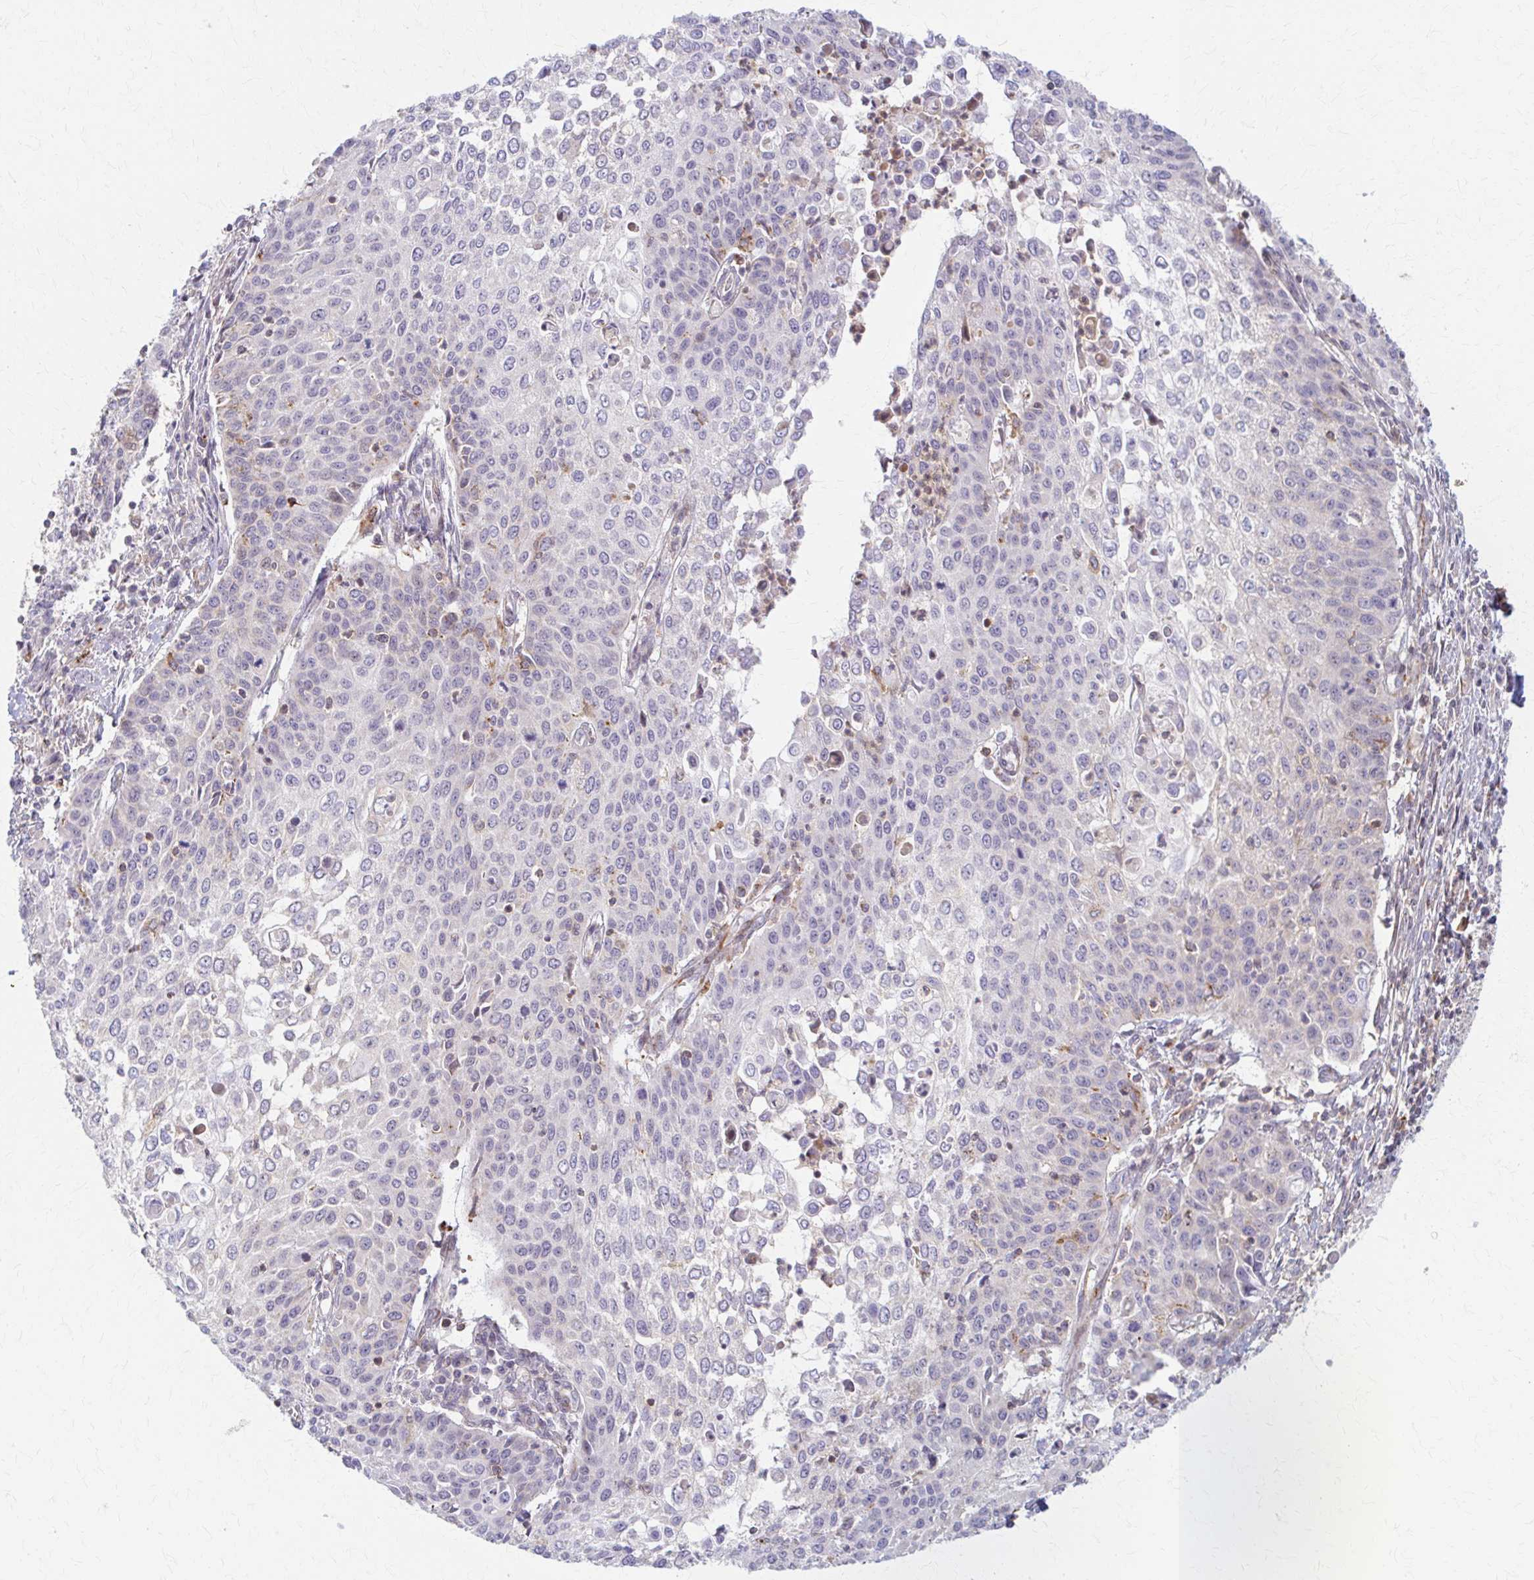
{"staining": {"intensity": "weak", "quantity": "25%-75%", "location": "cytoplasmic/membranous"}, "tissue": "cervical cancer", "cell_type": "Tumor cells", "image_type": "cancer", "snomed": [{"axis": "morphology", "description": "Squamous cell carcinoma, NOS"}, {"axis": "topography", "description": "Cervix"}], "caption": "Human squamous cell carcinoma (cervical) stained for a protein (brown) exhibits weak cytoplasmic/membranous positive staining in about 25%-75% of tumor cells.", "gene": "ARHGAP35", "patient": {"sex": "female", "age": 65}}